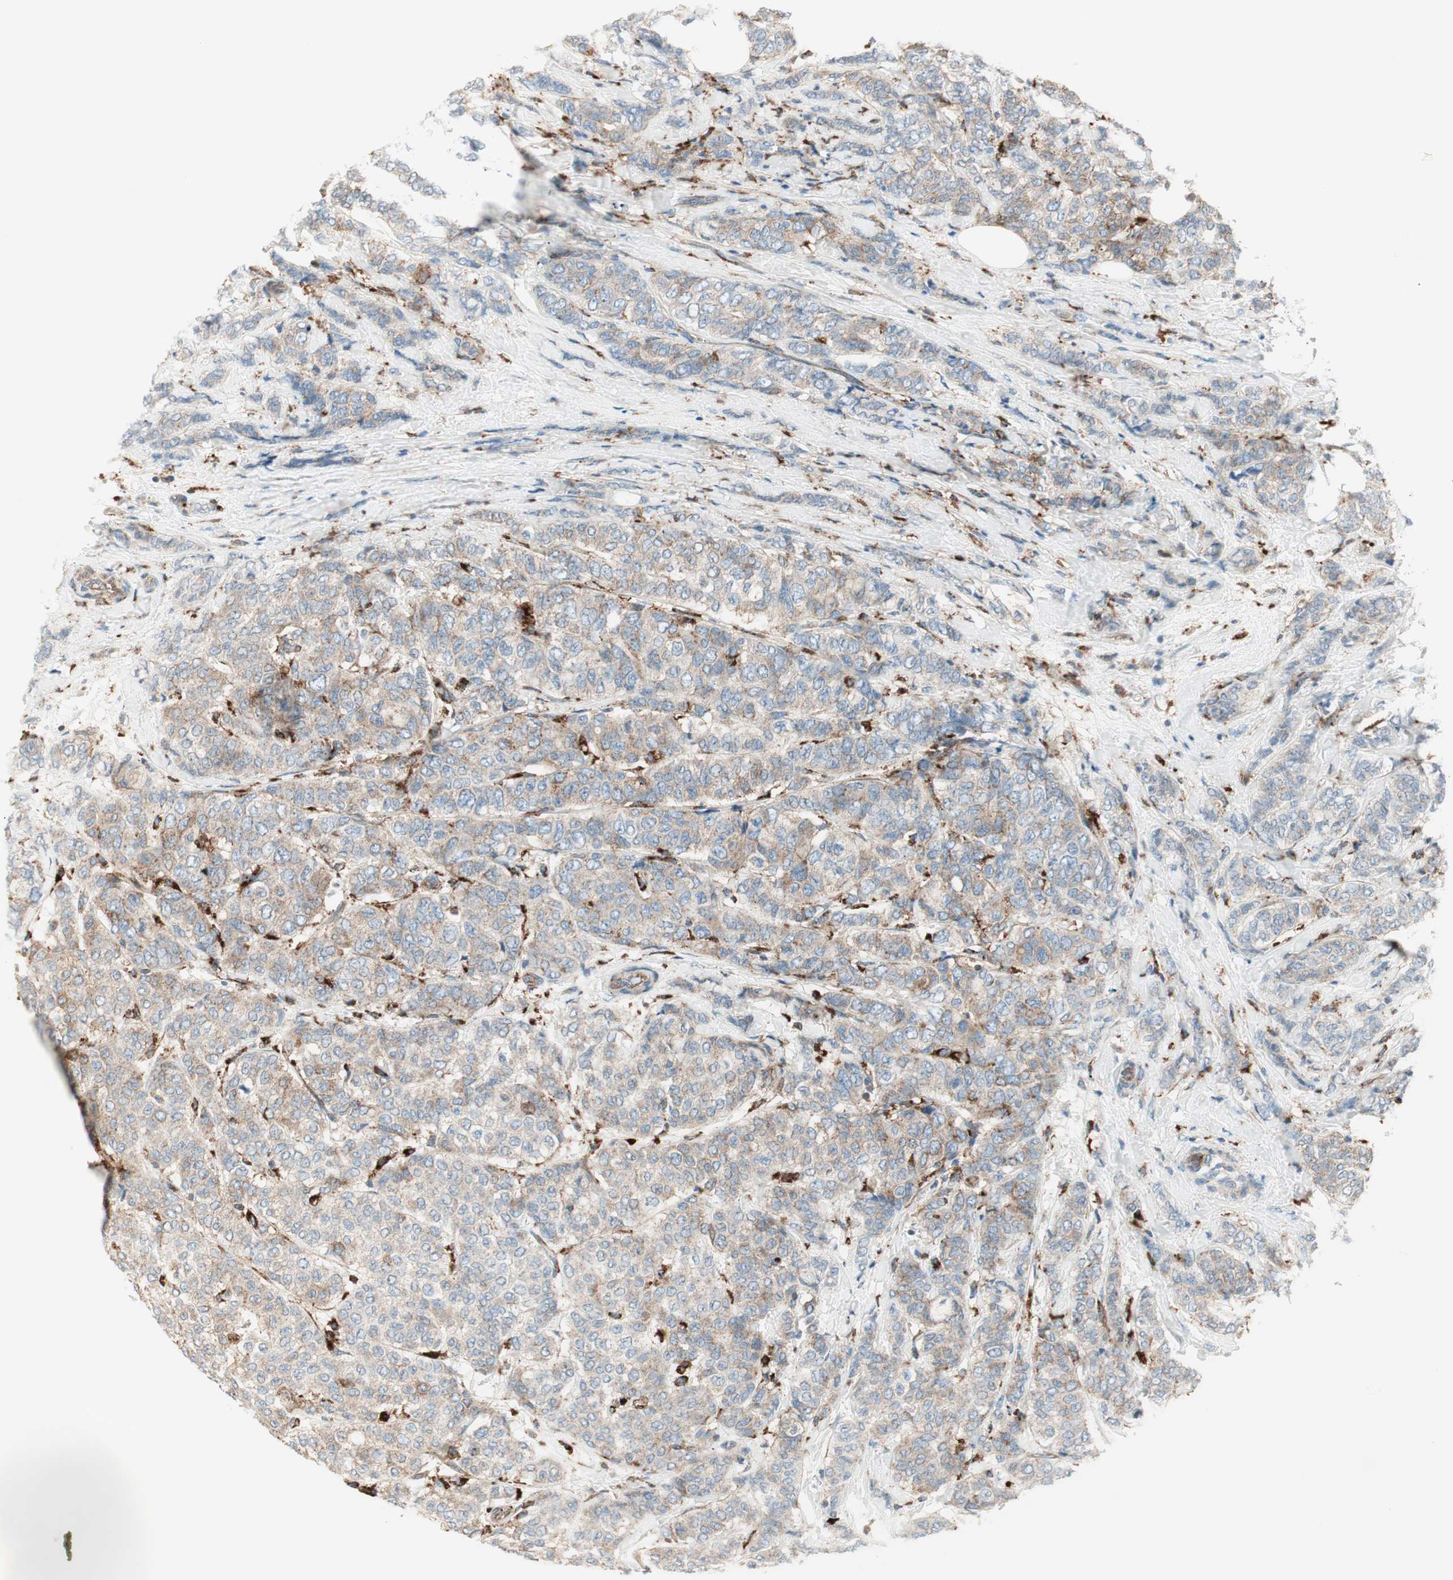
{"staining": {"intensity": "negative", "quantity": "none", "location": "none"}, "tissue": "breast cancer", "cell_type": "Tumor cells", "image_type": "cancer", "snomed": [{"axis": "morphology", "description": "Lobular carcinoma"}, {"axis": "topography", "description": "Breast"}], "caption": "High power microscopy photomicrograph of an IHC image of lobular carcinoma (breast), revealing no significant staining in tumor cells. (Brightfield microscopy of DAB (3,3'-diaminobenzidine) immunohistochemistry at high magnification).", "gene": "ATP6V1G1", "patient": {"sex": "female", "age": 60}}